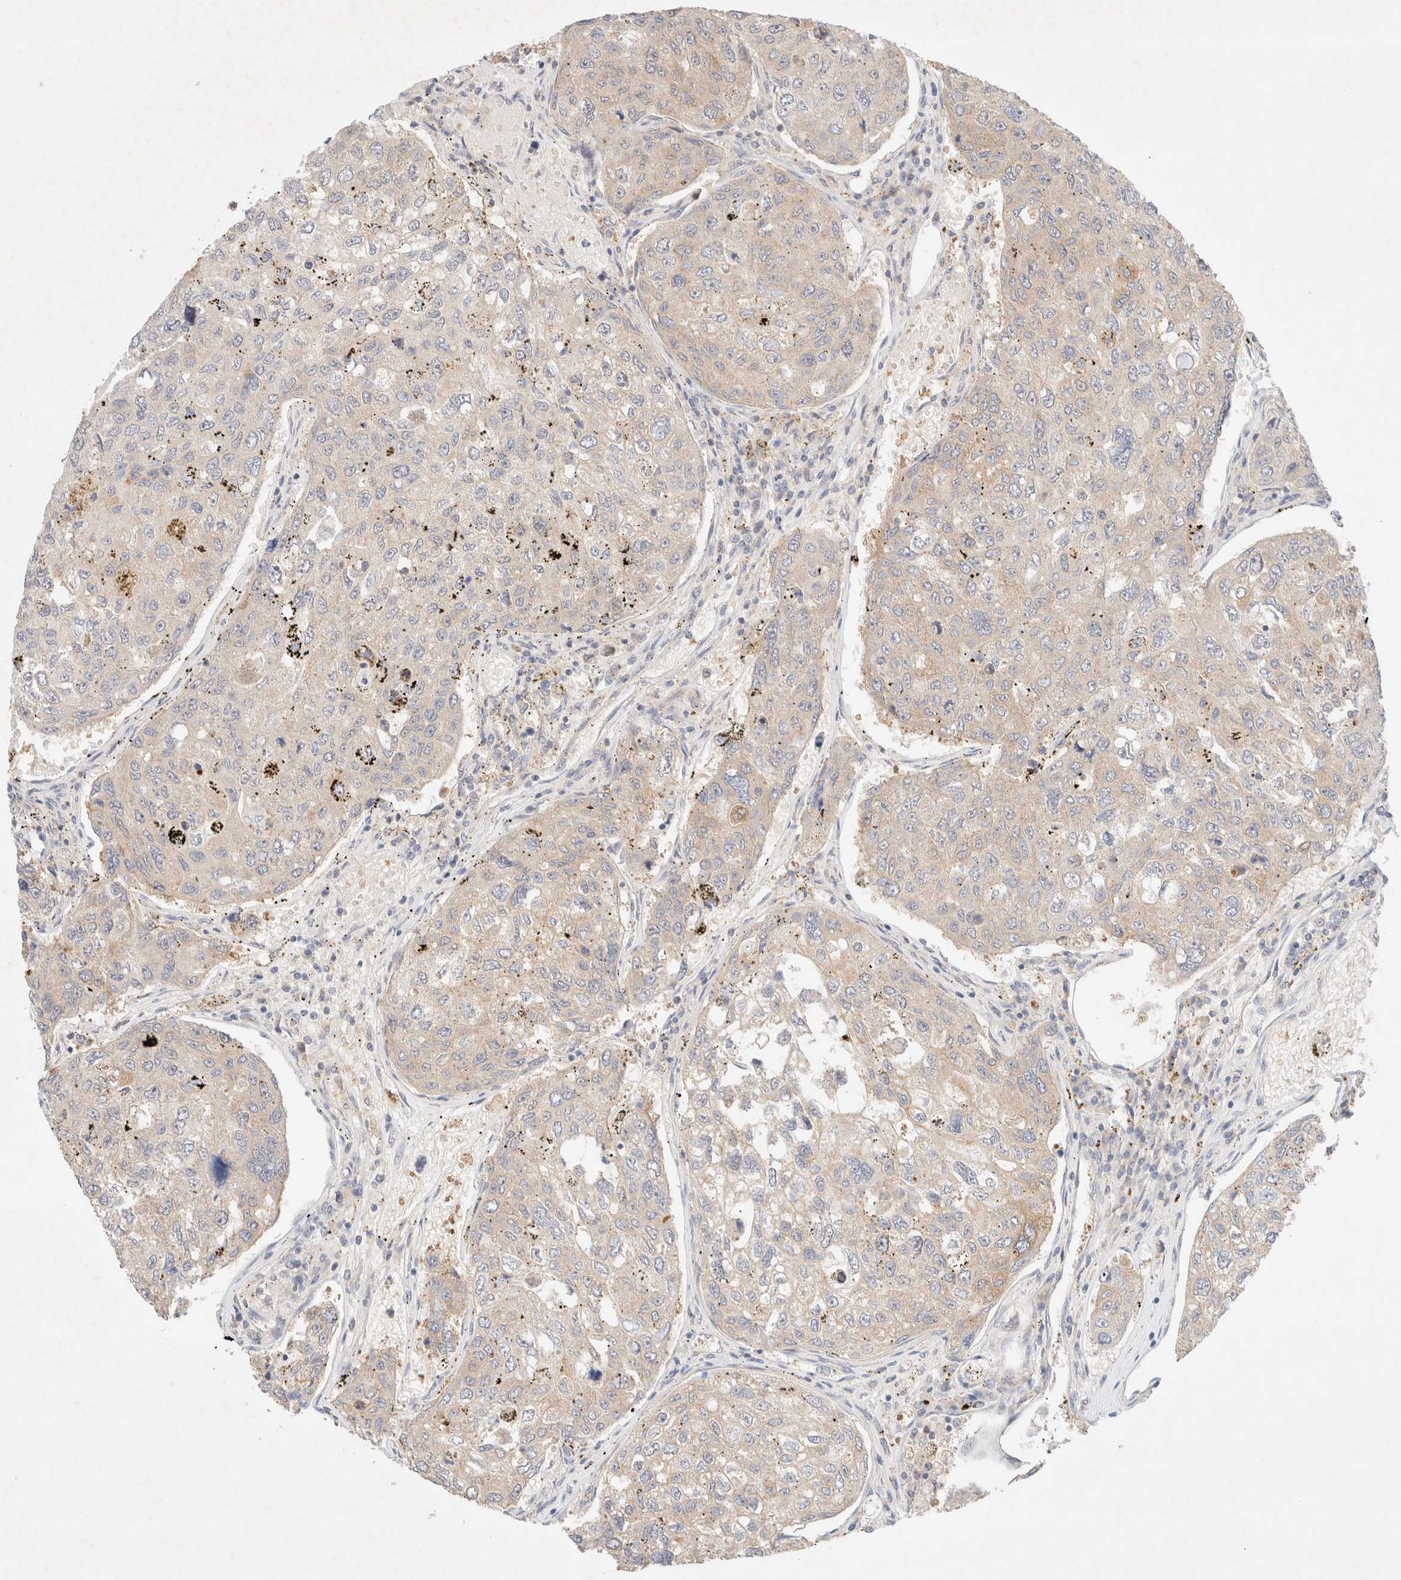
{"staining": {"intensity": "weak", "quantity": "<25%", "location": "cytoplasmic/membranous"}, "tissue": "urothelial cancer", "cell_type": "Tumor cells", "image_type": "cancer", "snomed": [{"axis": "morphology", "description": "Urothelial carcinoma, High grade"}, {"axis": "topography", "description": "Lymph node"}, {"axis": "topography", "description": "Urinary bladder"}], "caption": "An IHC image of urothelial cancer is shown. There is no staining in tumor cells of urothelial cancer.", "gene": "SGSM2", "patient": {"sex": "male", "age": 51}}